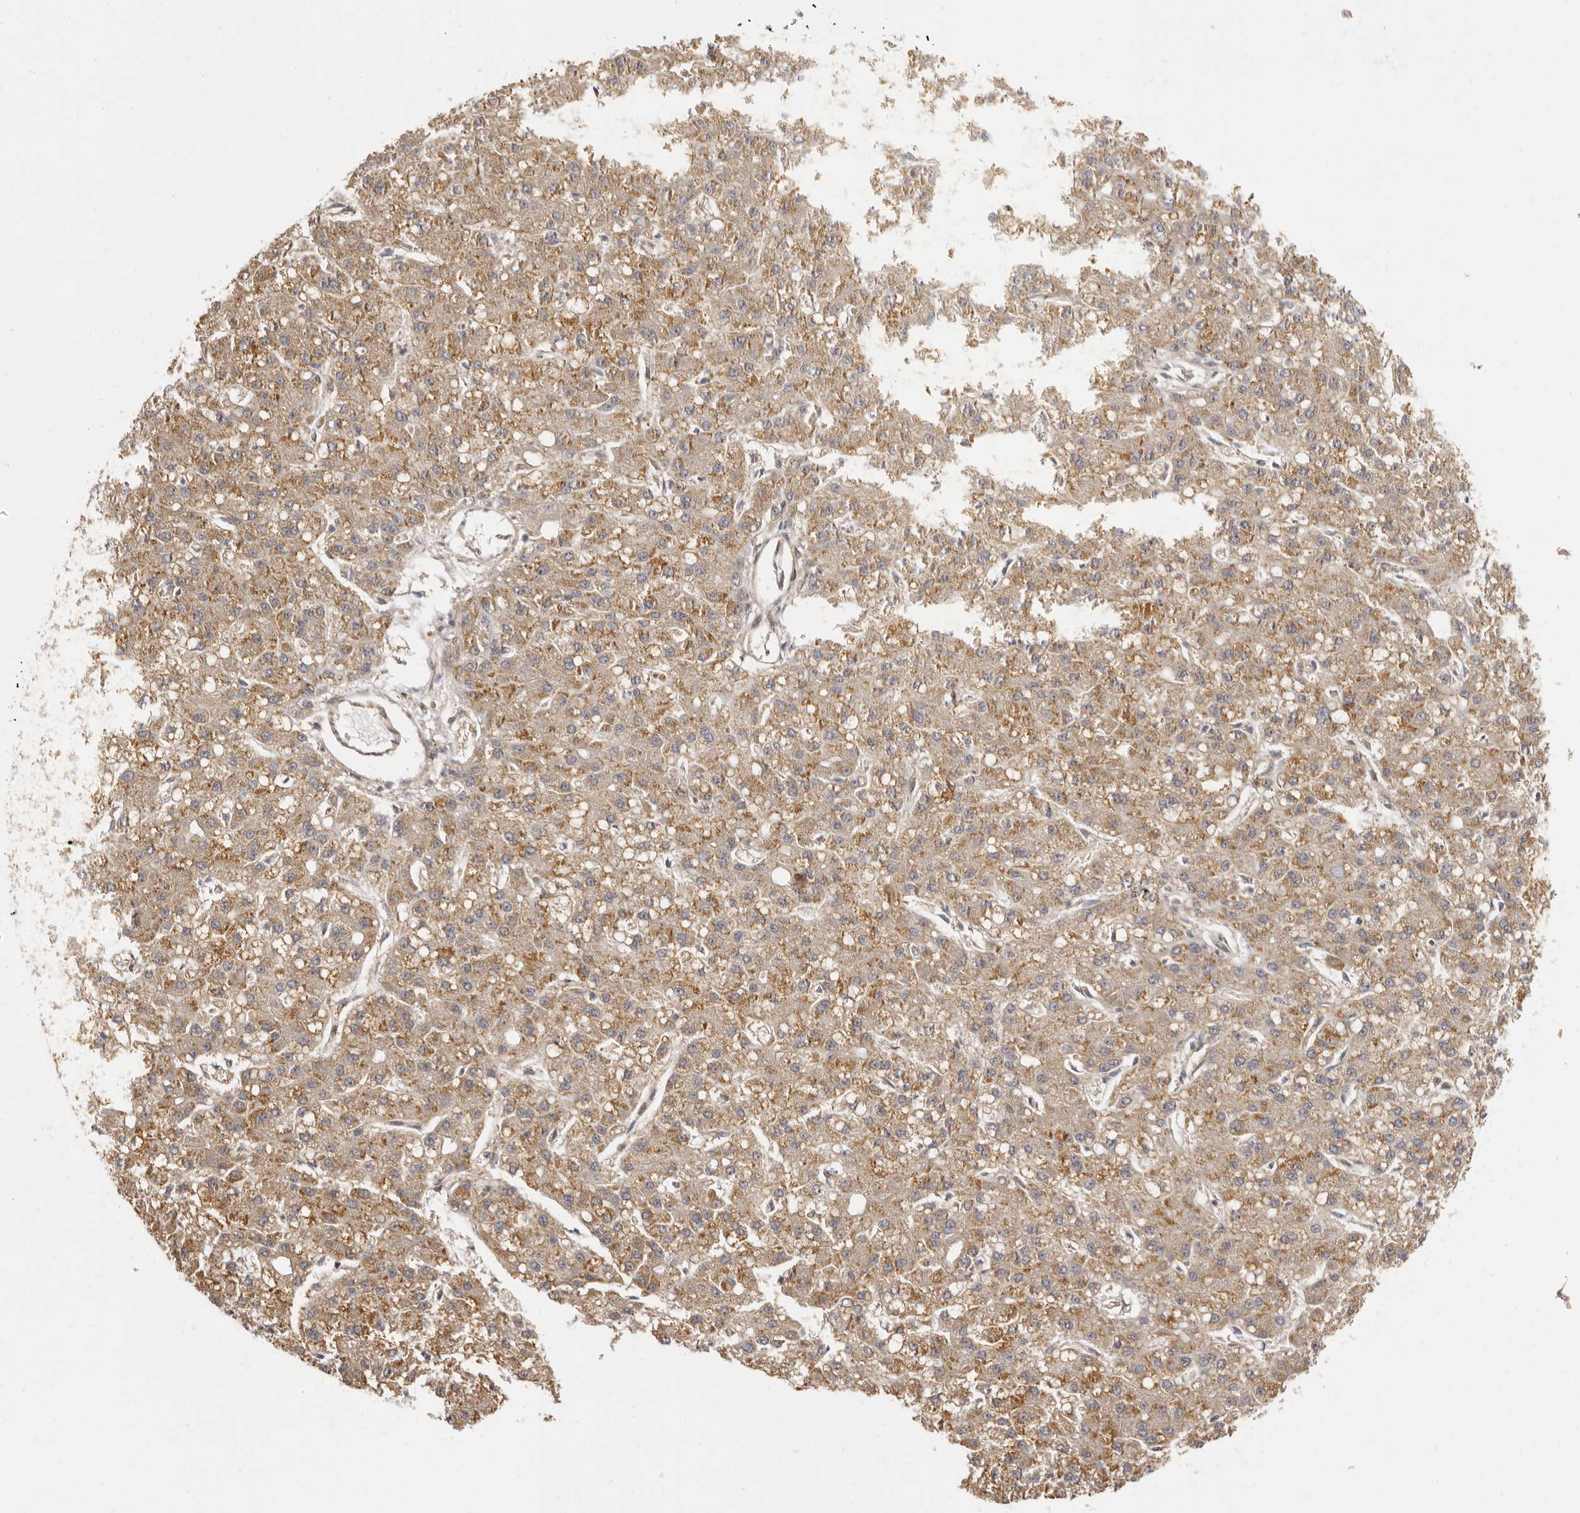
{"staining": {"intensity": "moderate", "quantity": ">75%", "location": "cytoplasmic/membranous"}, "tissue": "liver cancer", "cell_type": "Tumor cells", "image_type": "cancer", "snomed": [{"axis": "morphology", "description": "Carcinoma, Hepatocellular, NOS"}, {"axis": "topography", "description": "Liver"}], "caption": "High-power microscopy captured an immunohistochemistry (IHC) photomicrograph of liver cancer (hepatocellular carcinoma), revealing moderate cytoplasmic/membranous positivity in about >75% of tumor cells.", "gene": "ZNF326", "patient": {"sex": "male", "age": 67}}